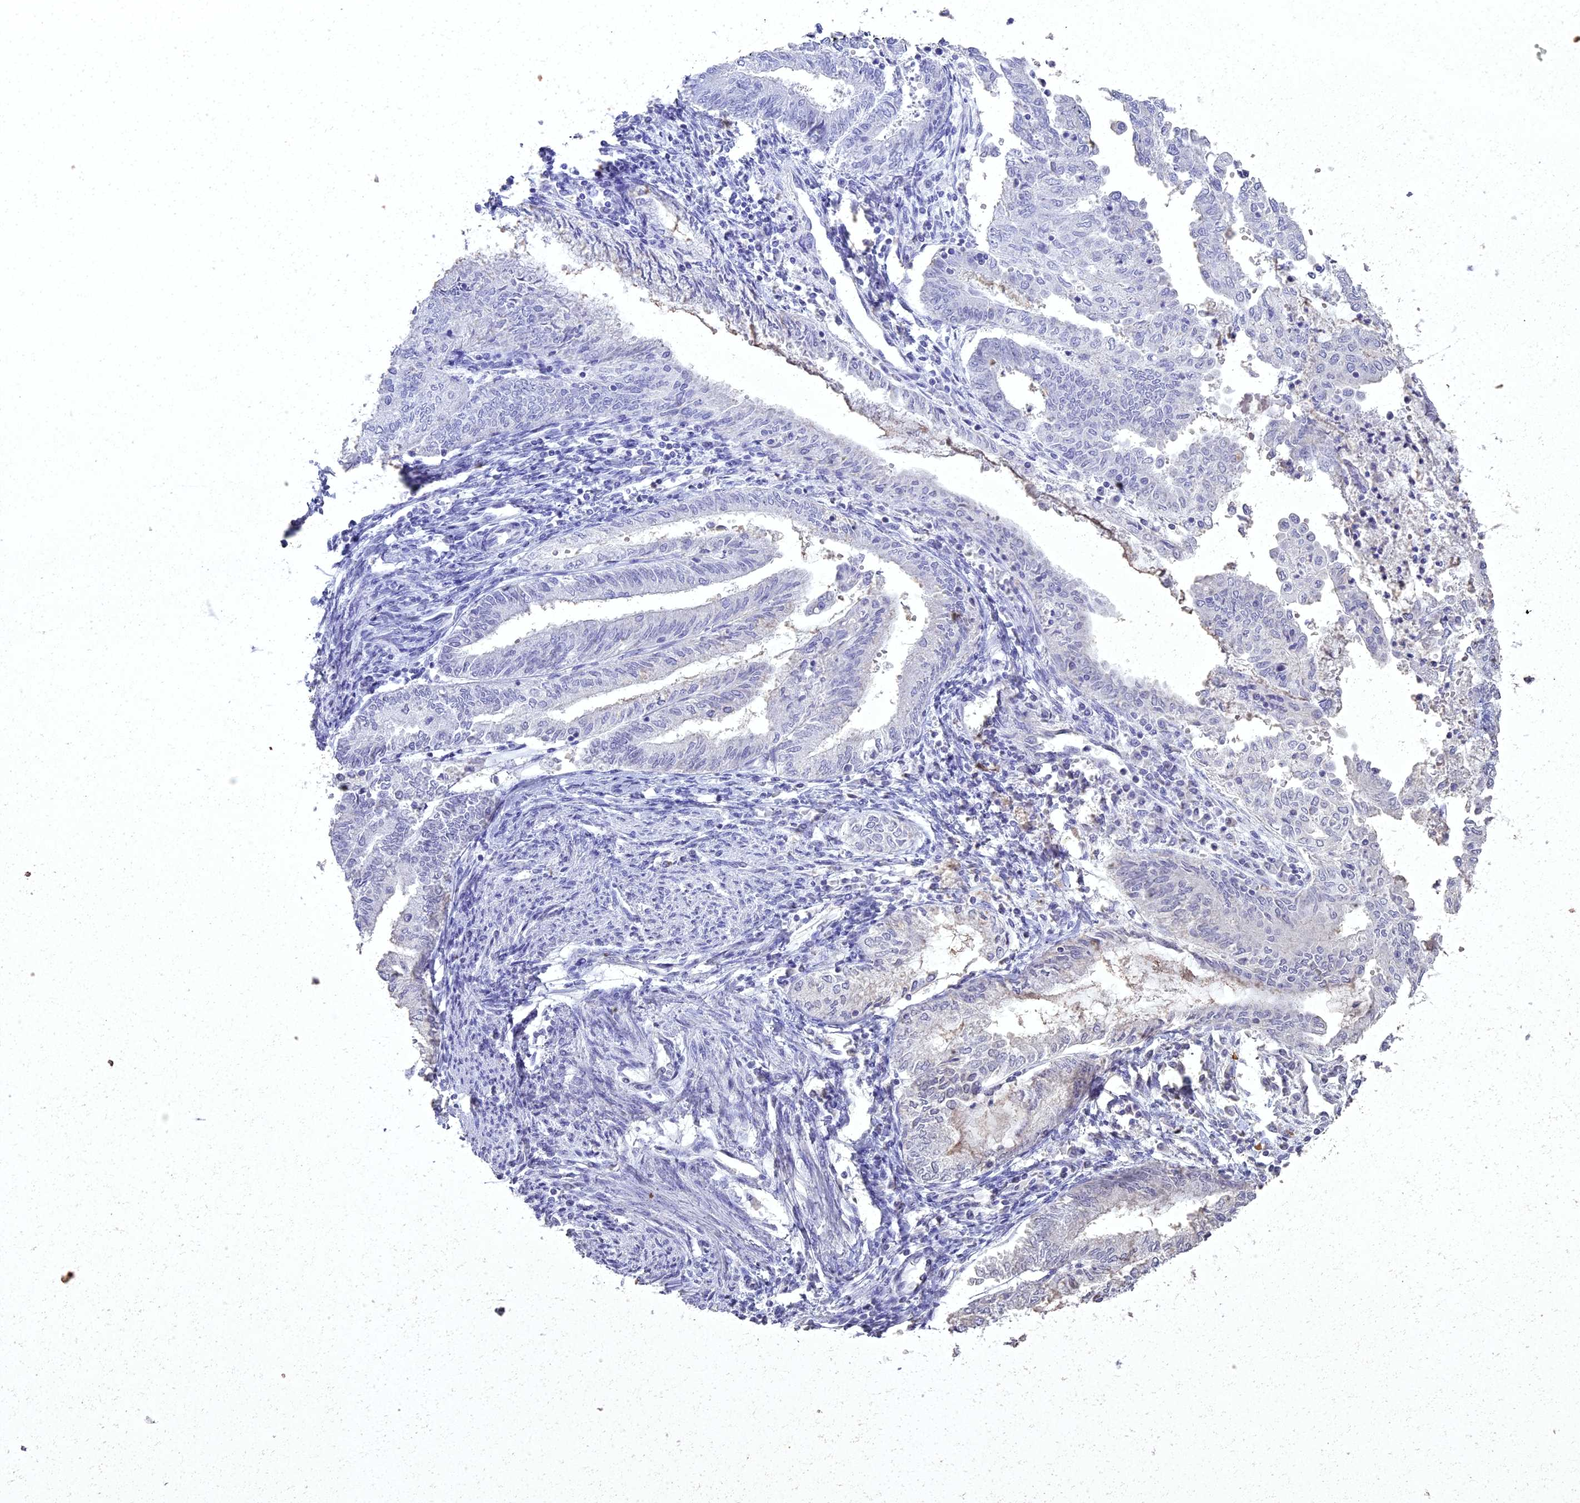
{"staining": {"intensity": "negative", "quantity": "none", "location": "none"}, "tissue": "endometrial cancer", "cell_type": "Tumor cells", "image_type": "cancer", "snomed": [{"axis": "morphology", "description": "Adenocarcinoma, NOS"}, {"axis": "topography", "description": "Endometrium"}], "caption": "IHC of human endometrial adenocarcinoma demonstrates no staining in tumor cells.", "gene": "ING5", "patient": {"sex": "female", "age": 66}}